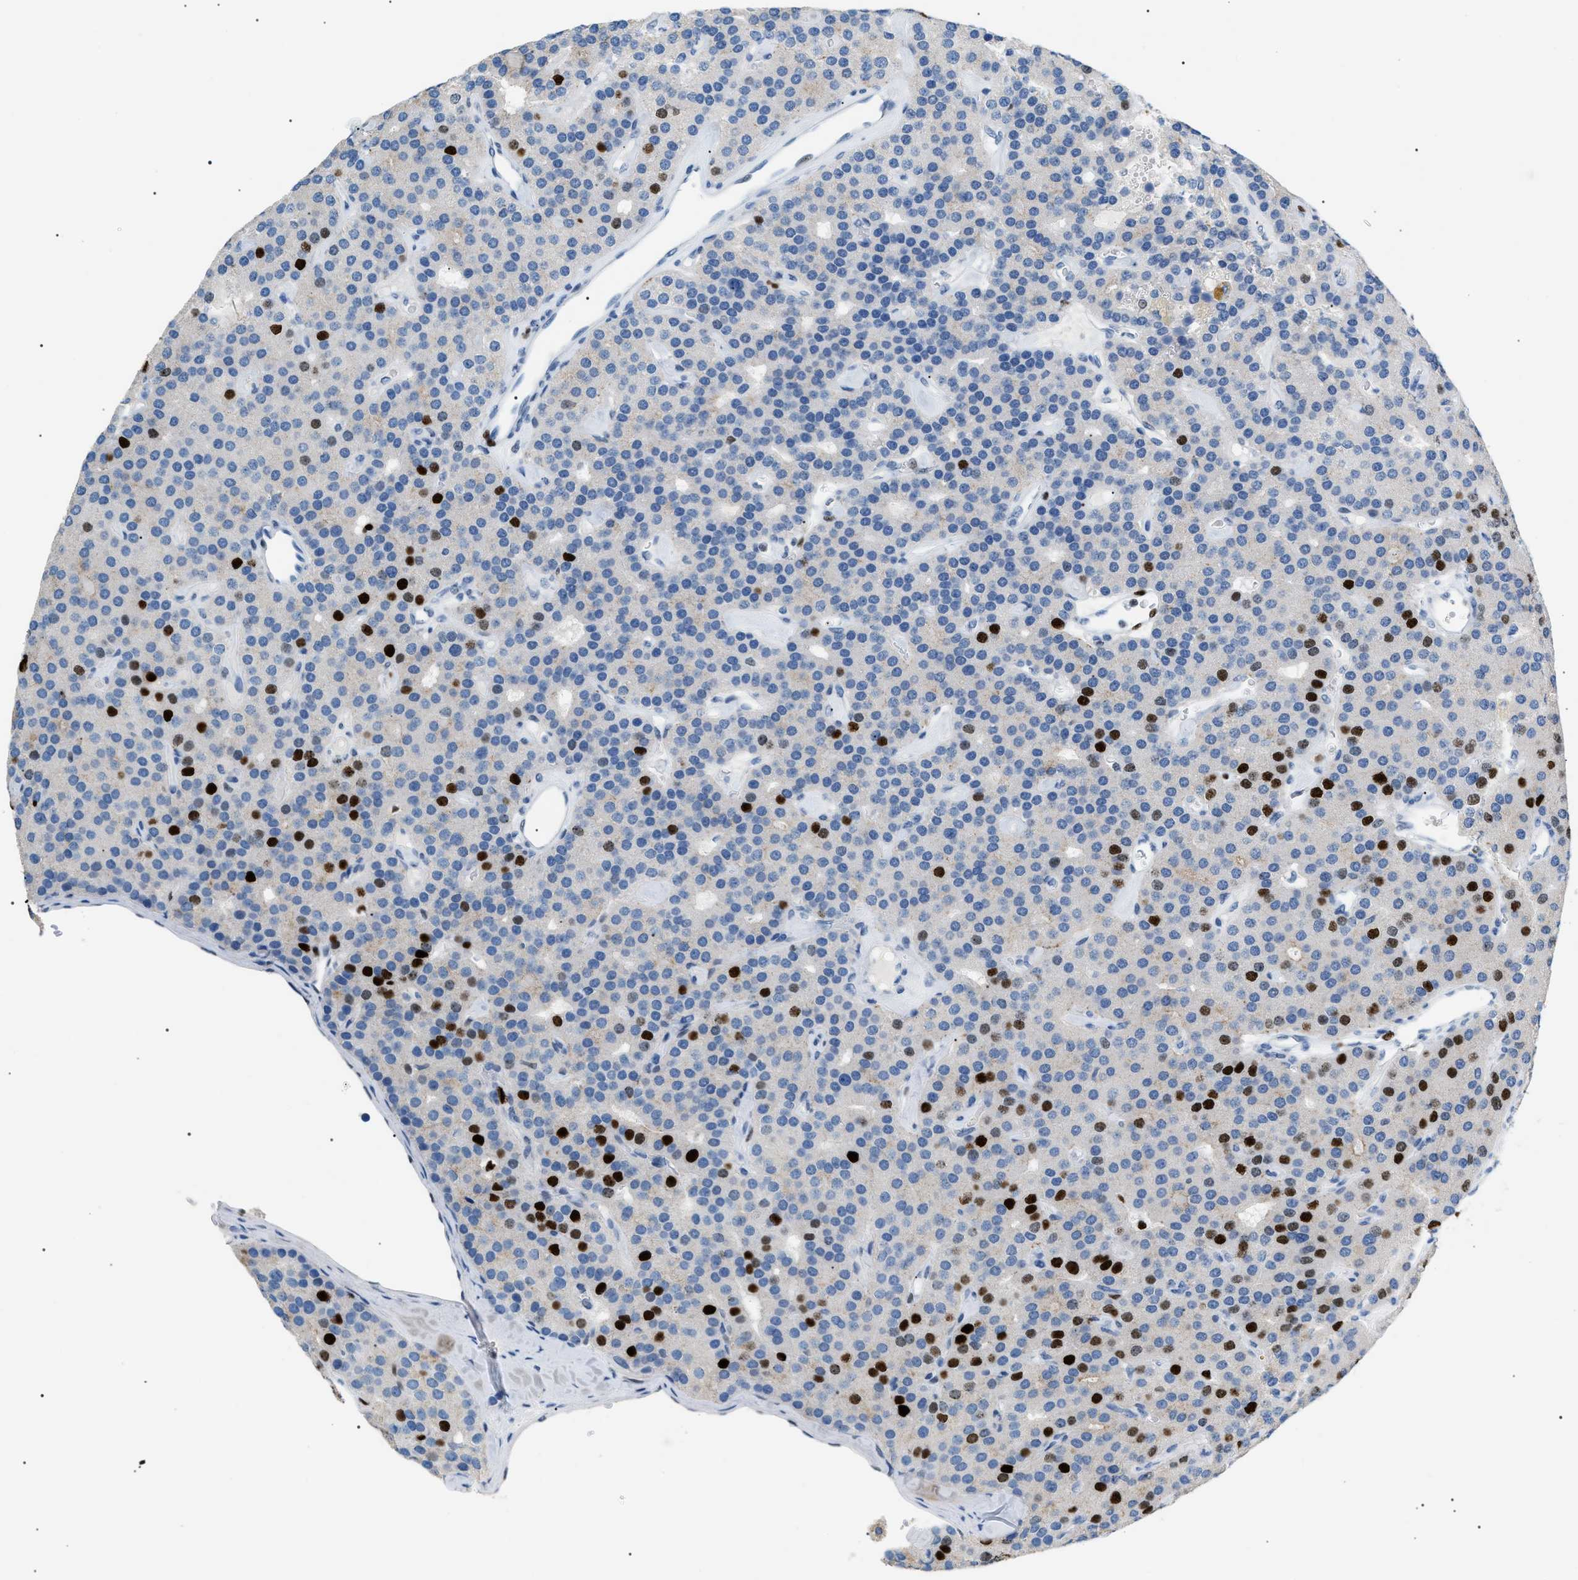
{"staining": {"intensity": "strong", "quantity": "<25%", "location": "nuclear"}, "tissue": "parathyroid gland", "cell_type": "Glandular cells", "image_type": "normal", "snomed": [{"axis": "morphology", "description": "Normal tissue, NOS"}, {"axis": "morphology", "description": "Adenoma, NOS"}, {"axis": "topography", "description": "Parathyroid gland"}], "caption": "Approximately <25% of glandular cells in unremarkable human parathyroid gland display strong nuclear protein expression as visualized by brown immunohistochemical staining.", "gene": "MCM7", "patient": {"sex": "female", "age": 86}}